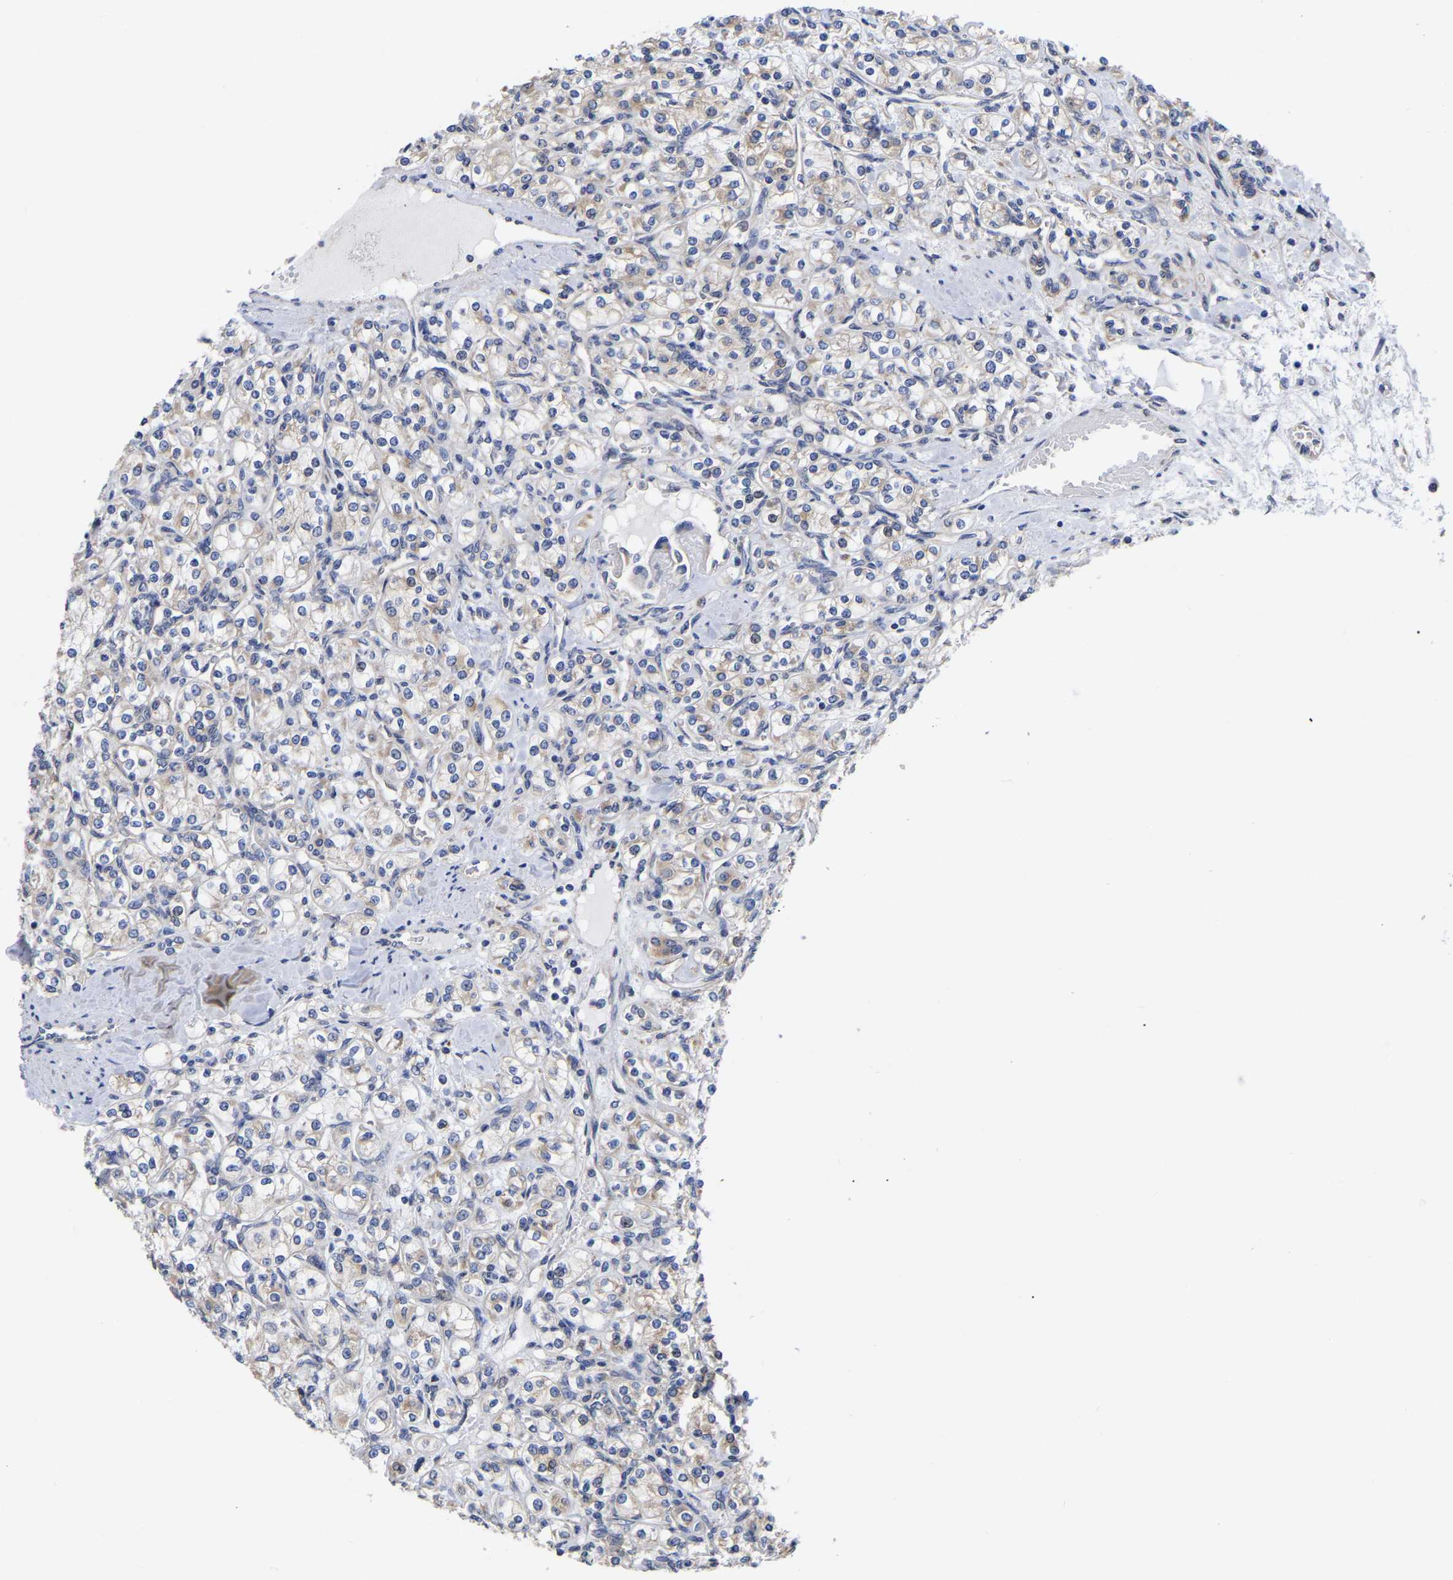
{"staining": {"intensity": "weak", "quantity": "<25%", "location": "cytoplasmic/membranous"}, "tissue": "renal cancer", "cell_type": "Tumor cells", "image_type": "cancer", "snomed": [{"axis": "morphology", "description": "Adenocarcinoma, NOS"}, {"axis": "topography", "description": "Kidney"}], "caption": "There is no significant positivity in tumor cells of adenocarcinoma (renal).", "gene": "CFAP298", "patient": {"sex": "male", "age": 77}}